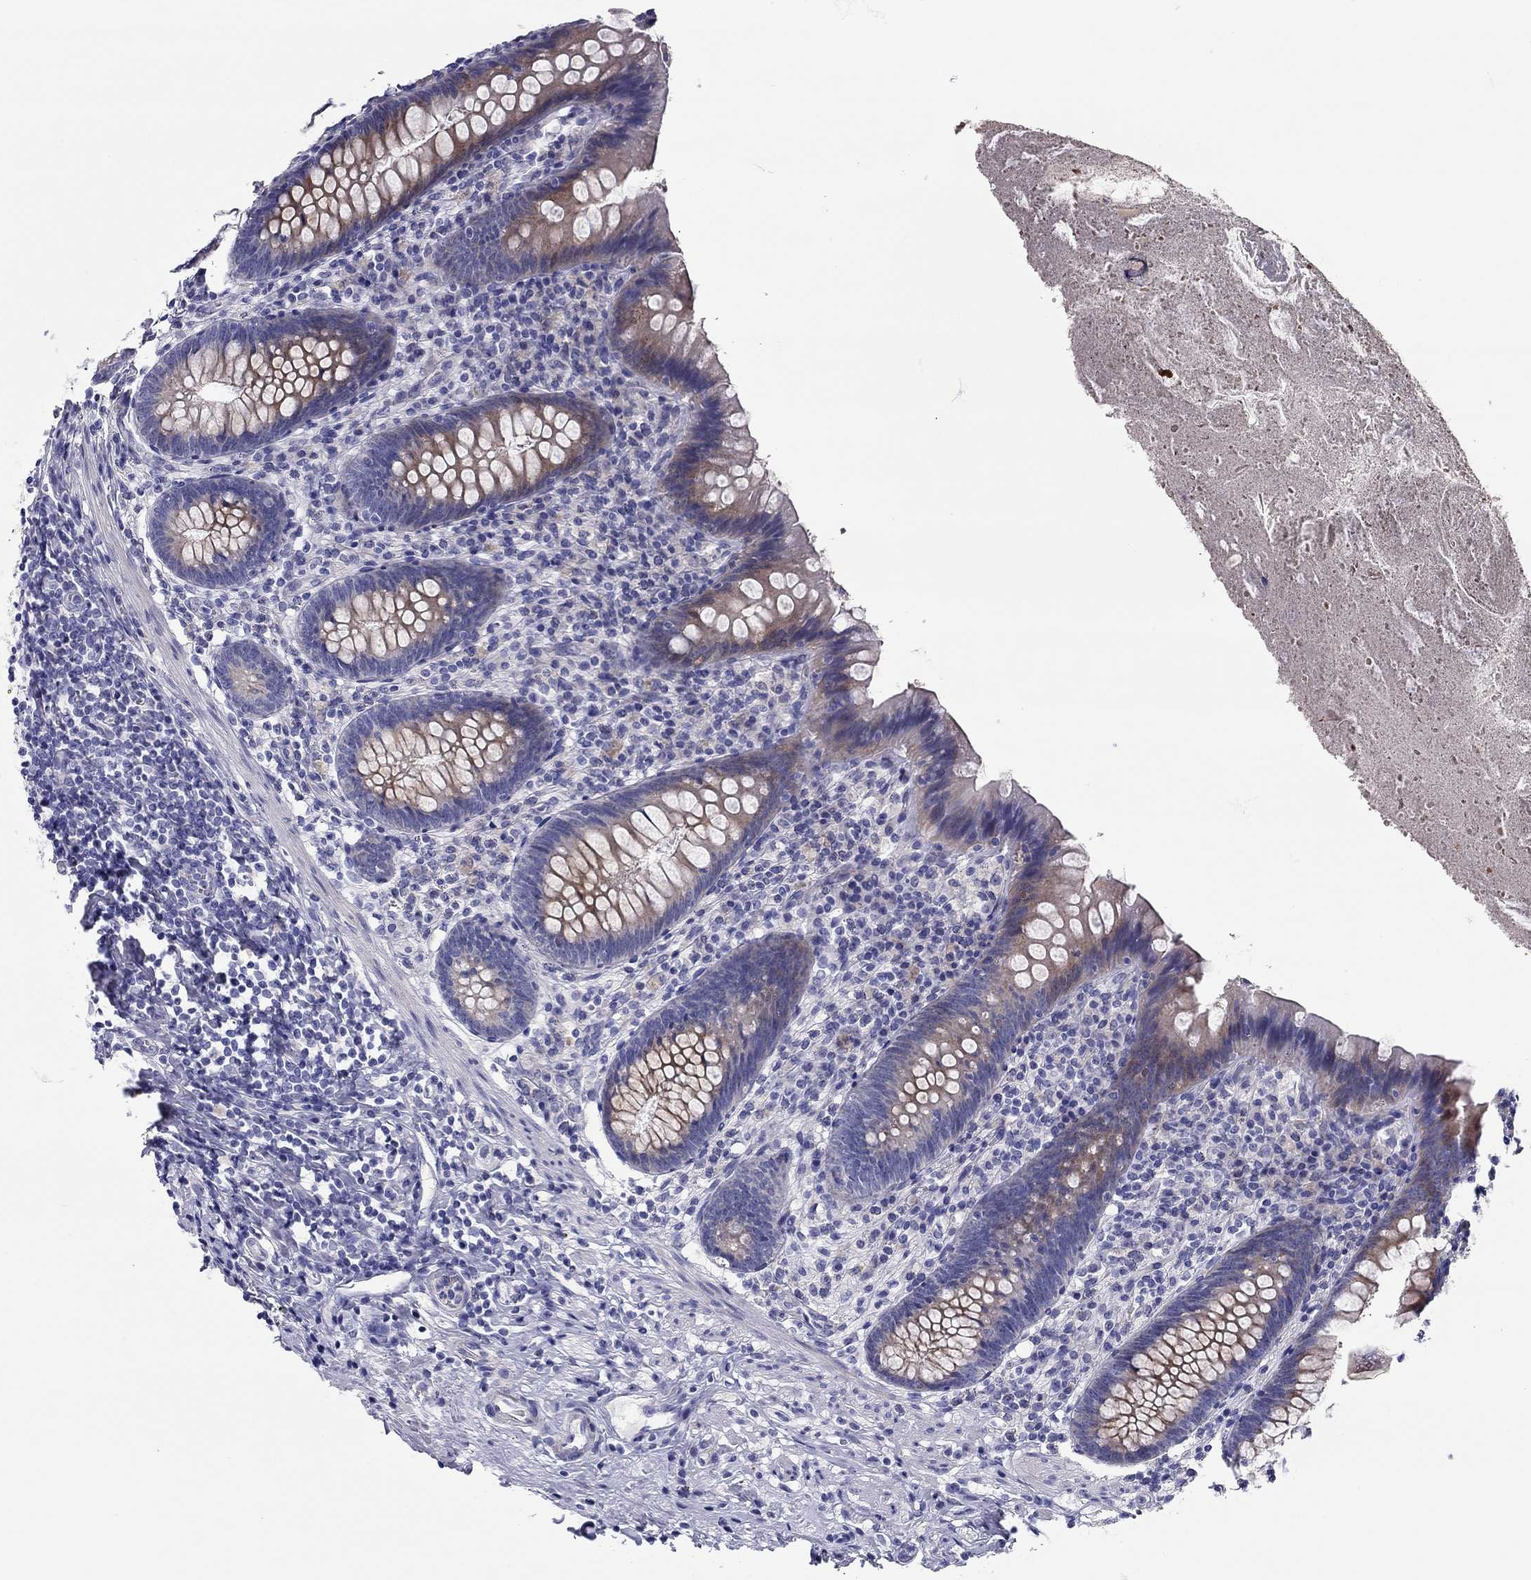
{"staining": {"intensity": "negative", "quantity": "none", "location": "none"}, "tissue": "appendix", "cell_type": "Glandular cells", "image_type": "normal", "snomed": [{"axis": "morphology", "description": "Normal tissue, NOS"}, {"axis": "topography", "description": "Appendix"}], "caption": "Image shows no significant protein positivity in glandular cells of normal appendix. Nuclei are stained in blue.", "gene": "SCARB1", "patient": {"sex": "male", "age": 47}}